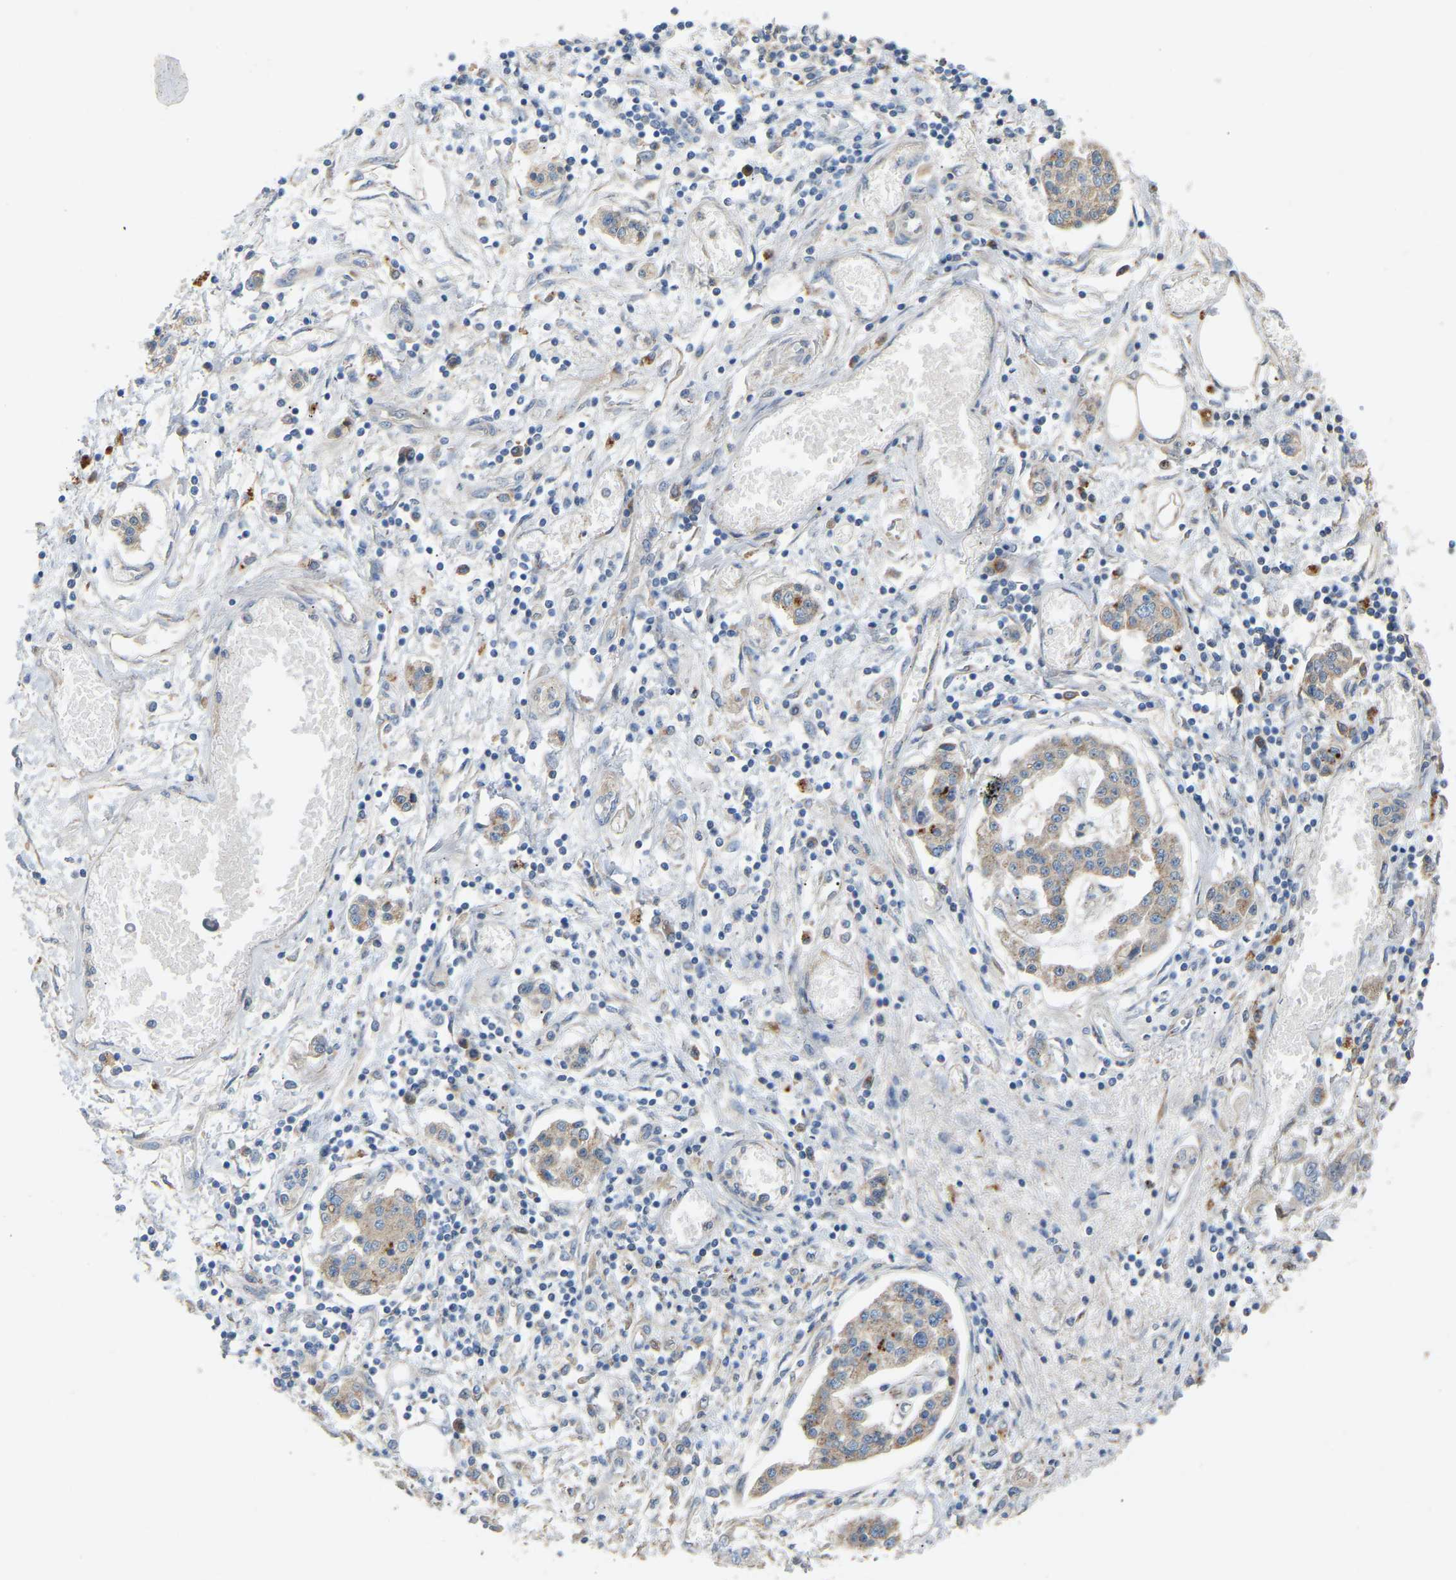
{"staining": {"intensity": "weak", "quantity": "<25%", "location": "cytoplasmic/membranous"}, "tissue": "pancreatic cancer", "cell_type": "Tumor cells", "image_type": "cancer", "snomed": [{"axis": "morphology", "description": "Adenocarcinoma, NOS"}, {"axis": "topography", "description": "Pancreas"}], "caption": "There is no significant positivity in tumor cells of pancreatic cancer. Brightfield microscopy of immunohistochemistry stained with DAB (brown) and hematoxylin (blue), captured at high magnification.", "gene": "RGP1", "patient": {"sex": "male", "age": 56}}